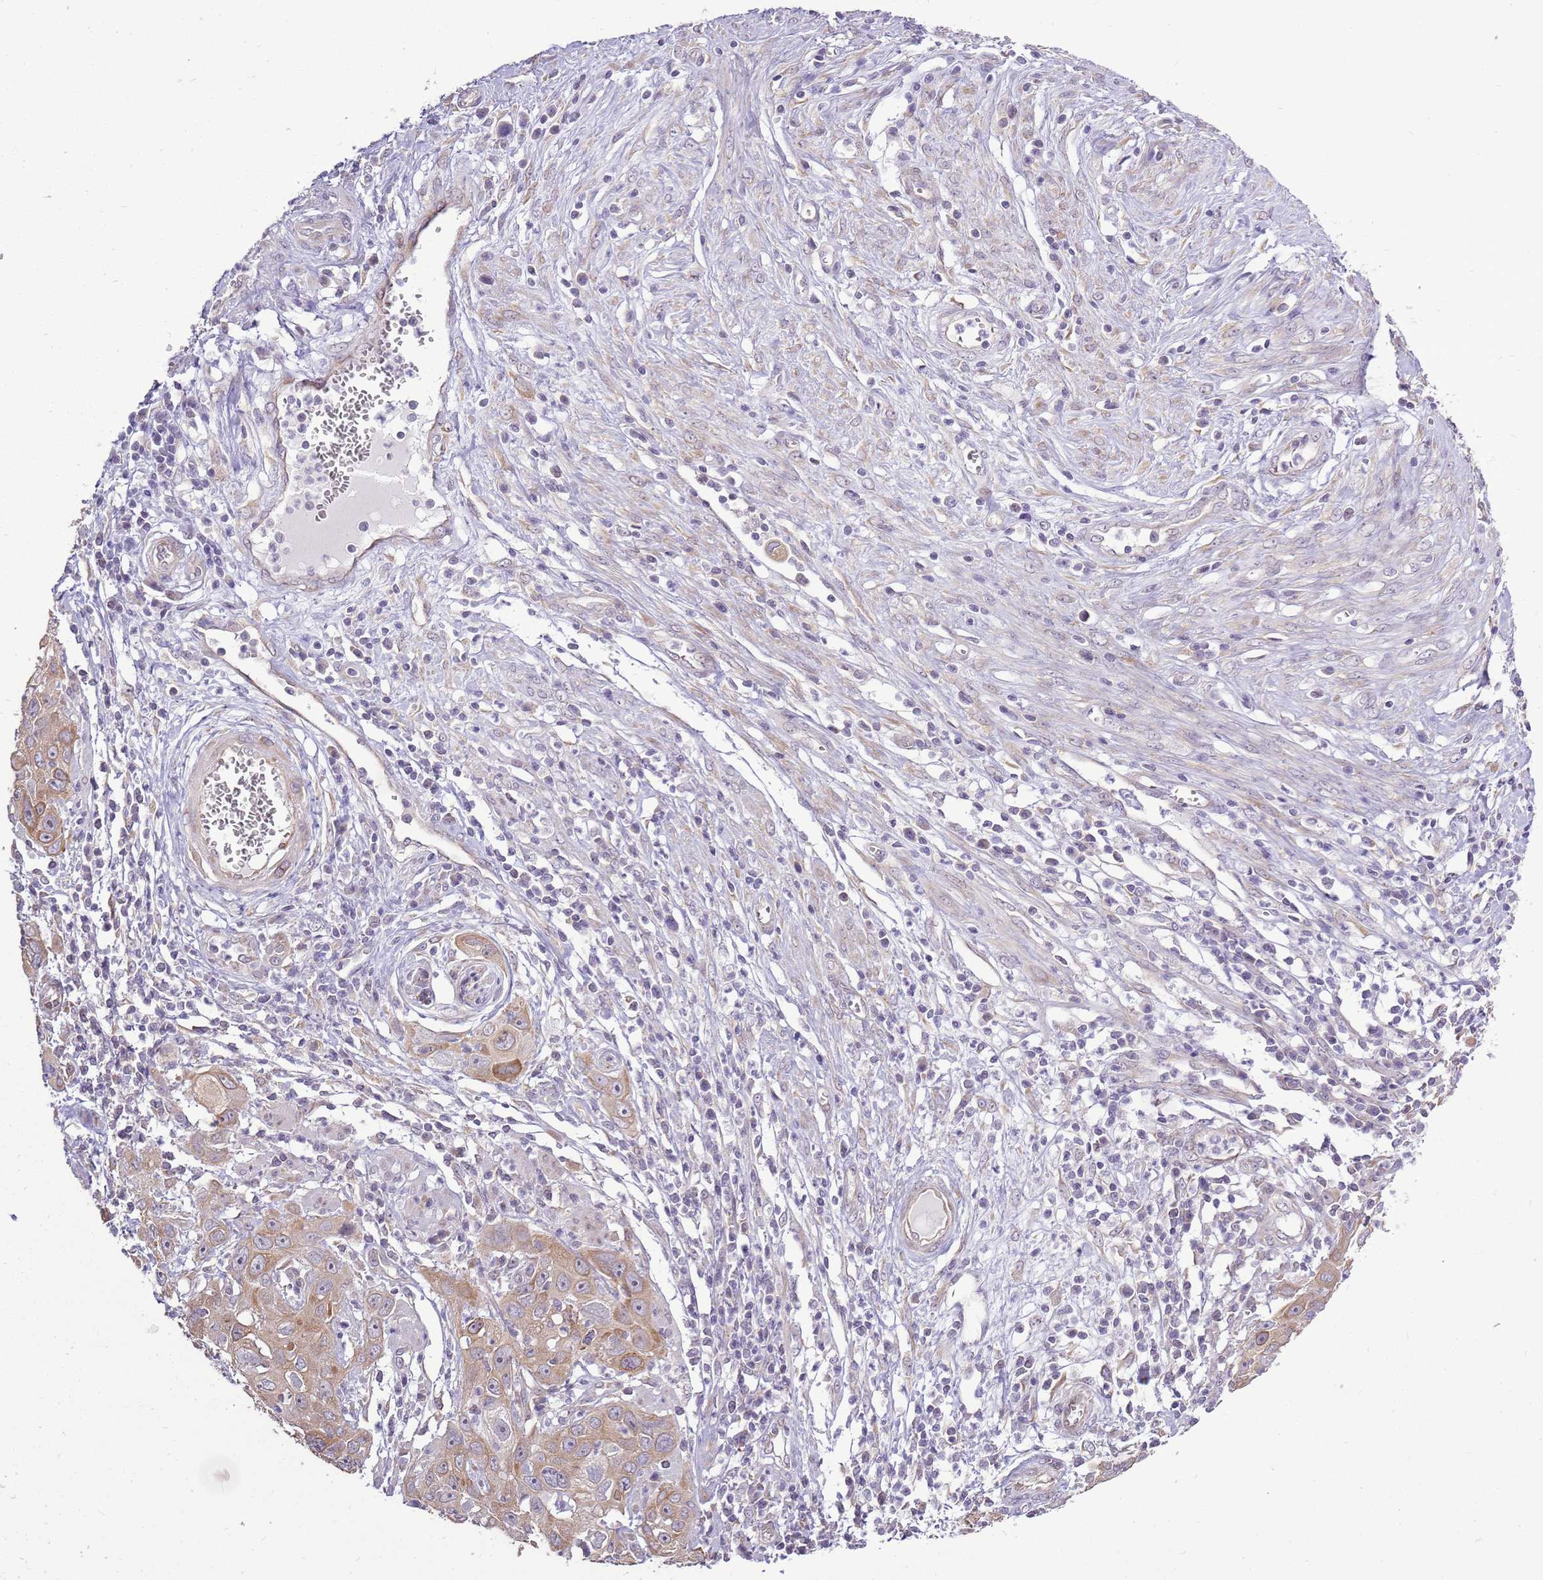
{"staining": {"intensity": "moderate", "quantity": ">75%", "location": "cytoplasmic/membranous"}, "tissue": "cervical cancer", "cell_type": "Tumor cells", "image_type": "cancer", "snomed": [{"axis": "morphology", "description": "Squamous cell carcinoma, NOS"}, {"axis": "topography", "description": "Cervix"}], "caption": "Immunohistochemistry (IHC) (DAB (3,3'-diaminobenzidine)) staining of human squamous cell carcinoma (cervical) reveals moderate cytoplasmic/membranous protein positivity in about >75% of tumor cells.", "gene": "UGGT2", "patient": {"sex": "female", "age": 36}}